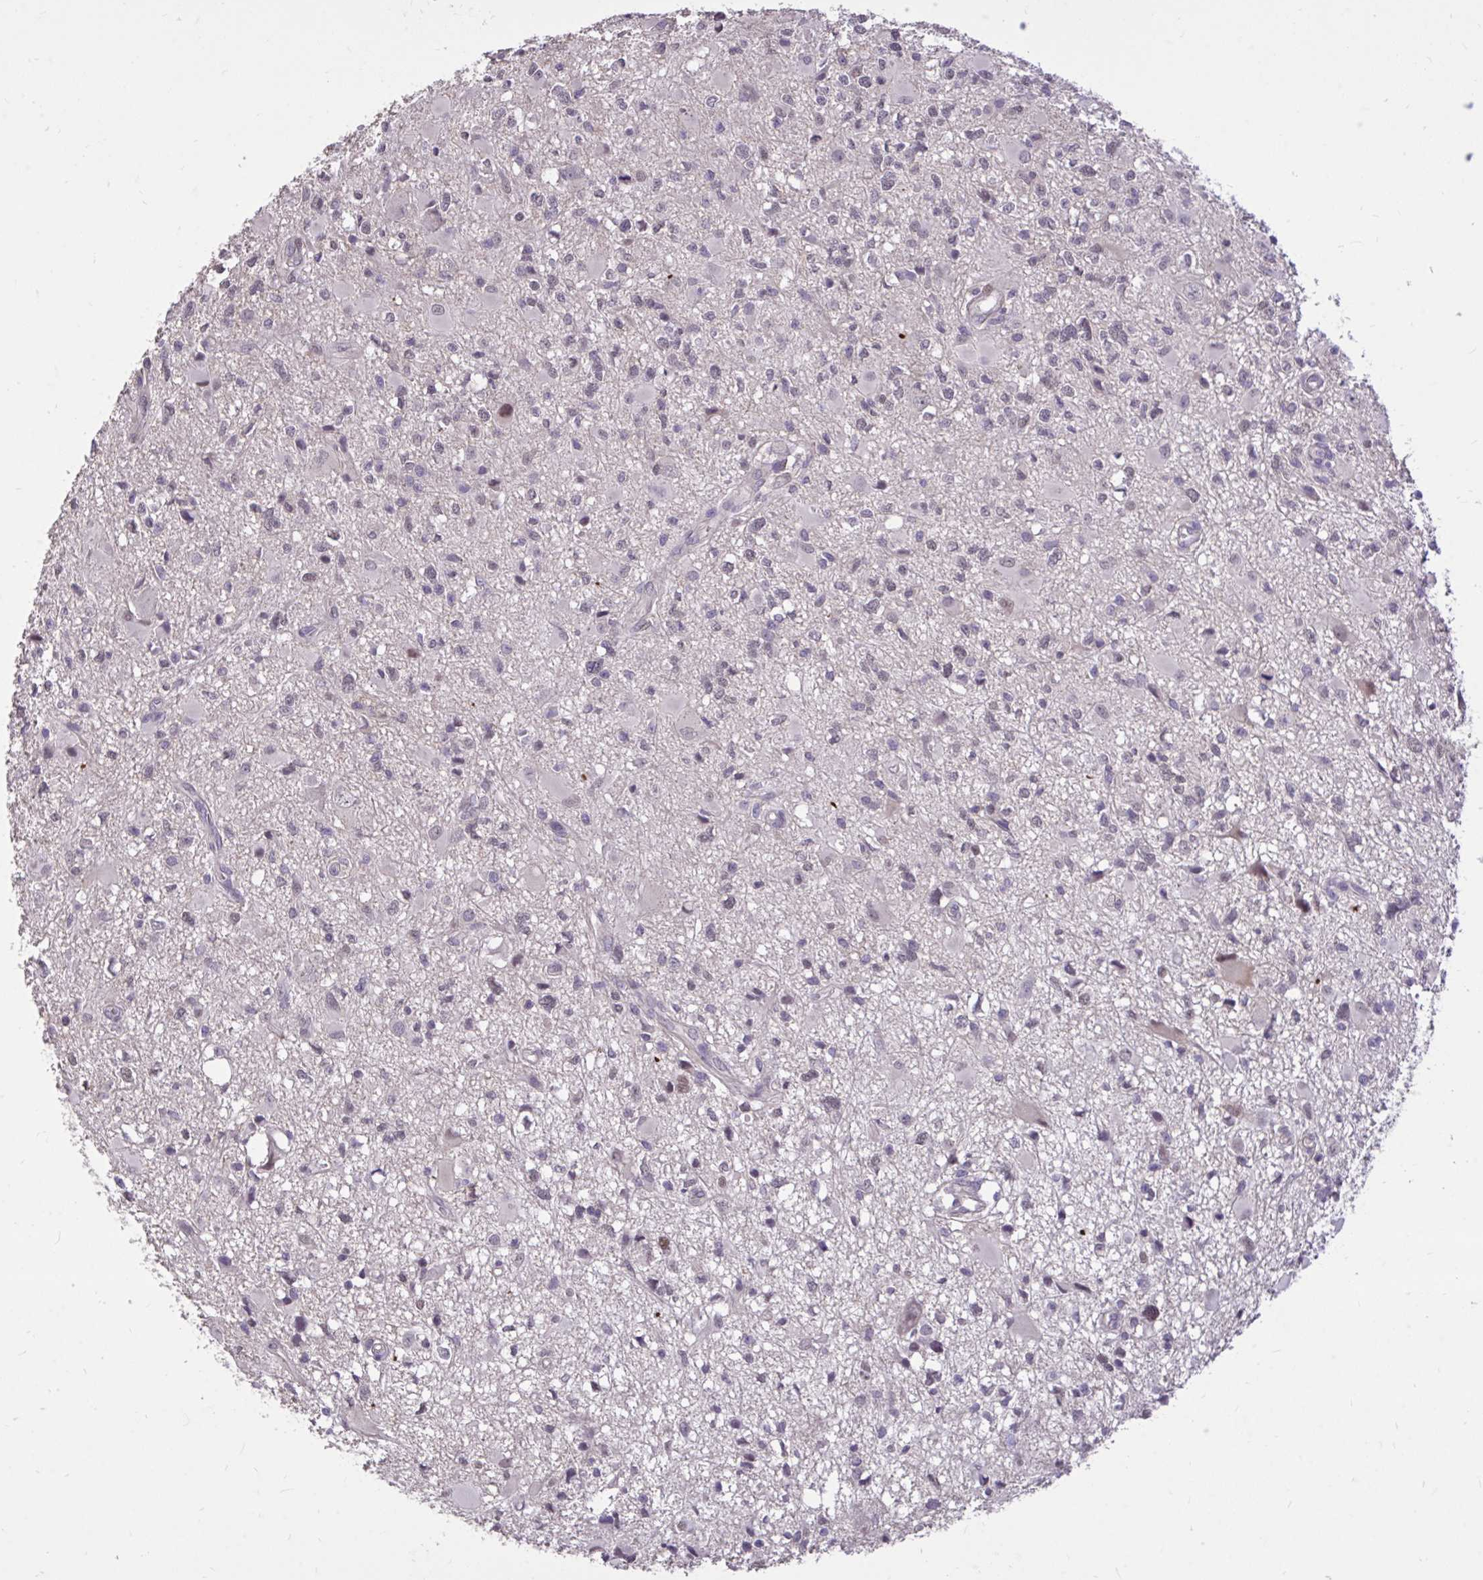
{"staining": {"intensity": "negative", "quantity": "none", "location": "none"}, "tissue": "glioma", "cell_type": "Tumor cells", "image_type": "cancer", "snomed": [{"axis": "morphology", "description": "Glioma, malignant, High grade"}, {"axis": "topography", "description": "Brain"}], "caption": "There is no significant expression in tumor cells of glioma.", "gene": "IGFL2", "patient": {"sex": "male", "age": 54}}